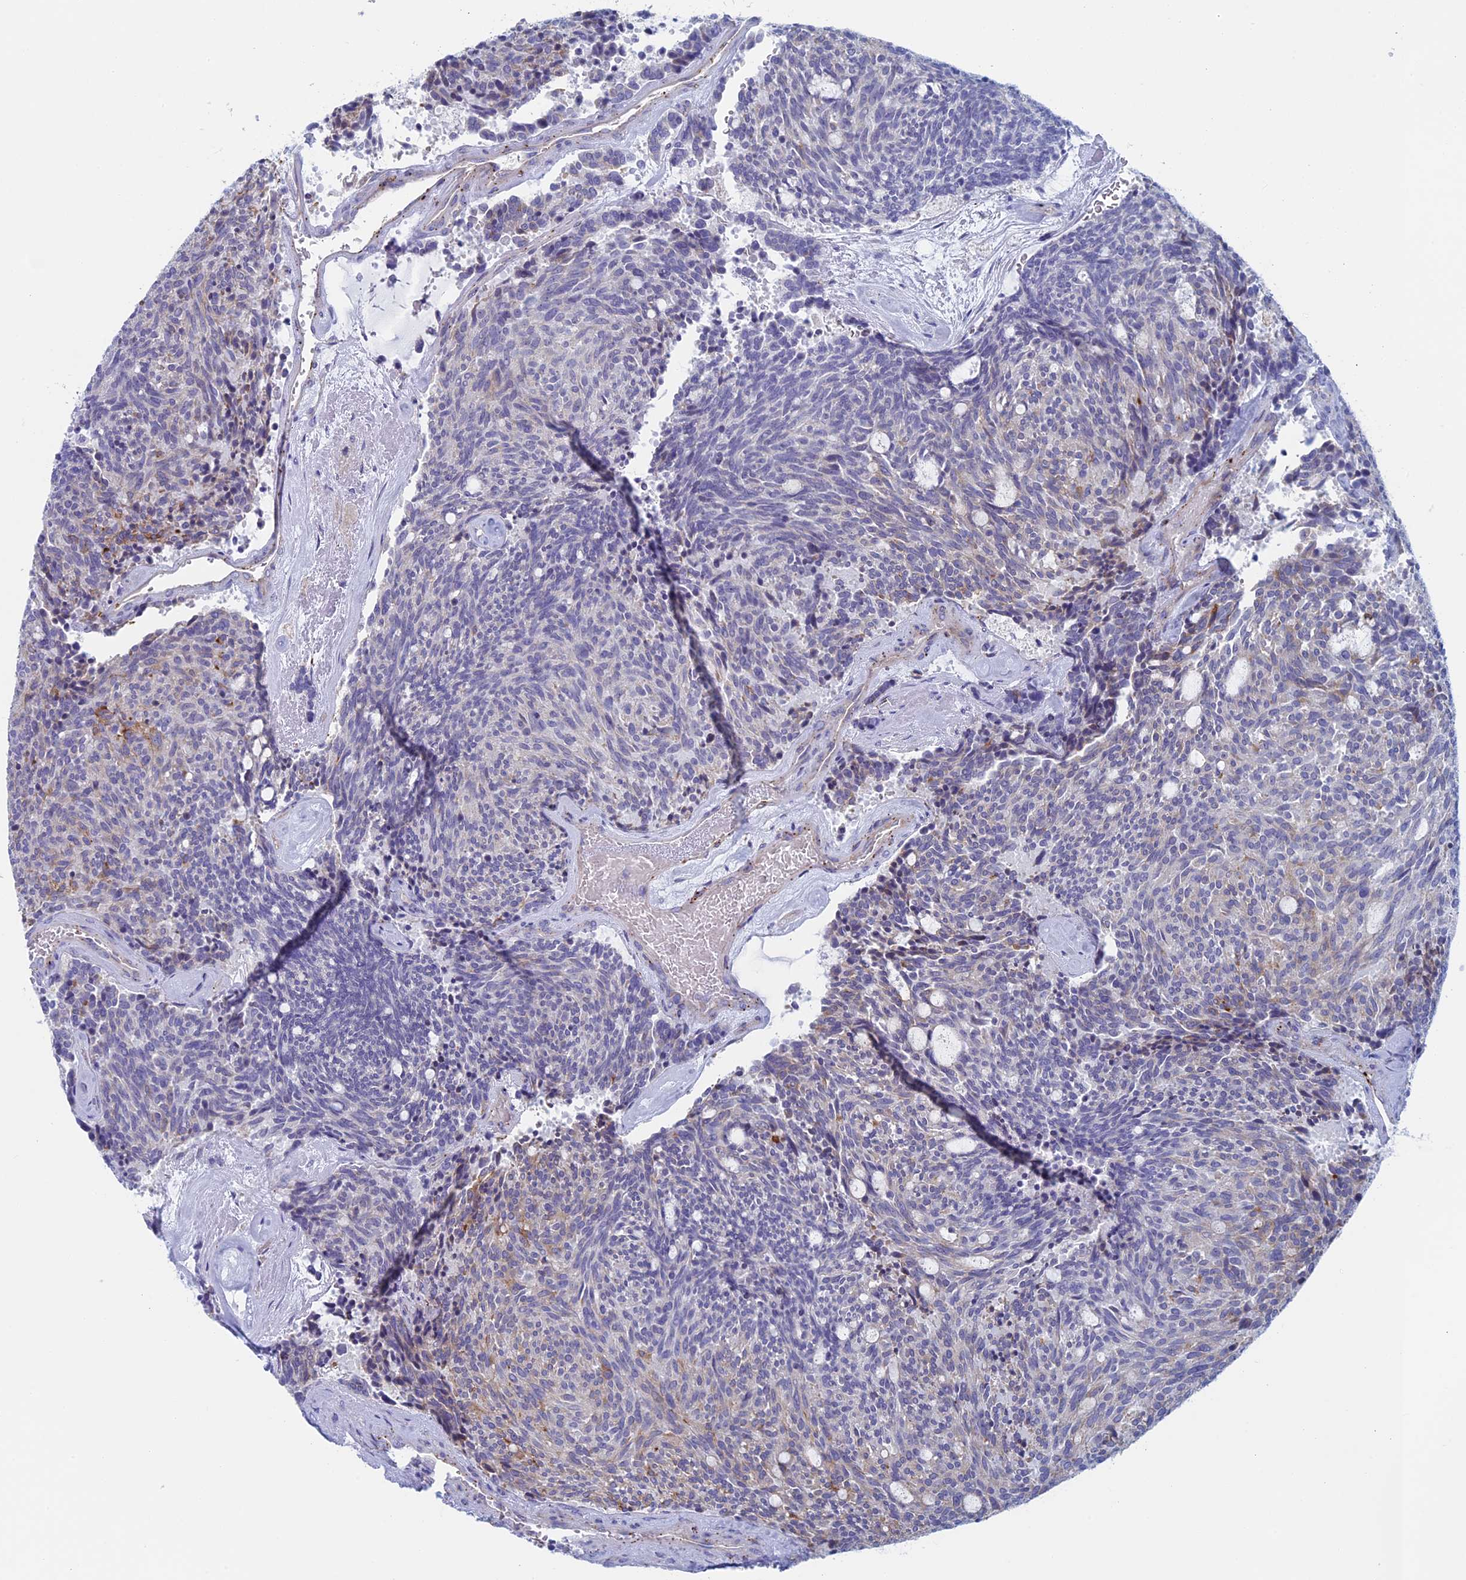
{"staining": {"intensity": "negative", "quantity": "none", "location": "none"}, "tissue": "carcinoid", "cell_type": "Tumor cells", "image_type": "cancer", "snomed": [{"axis": "morphology", "description": "Carcinoid, malignant, NOS"}, {"axis": "topography", "description": "Pancreas"}], "caption": "A high-resolution photomicrograph shows IHC staining of carcinoid (malignant), which displays no significant staining in tumor cells.", "gene": "MAGEB6", "patient": {"sex": "female", "age": 54}}